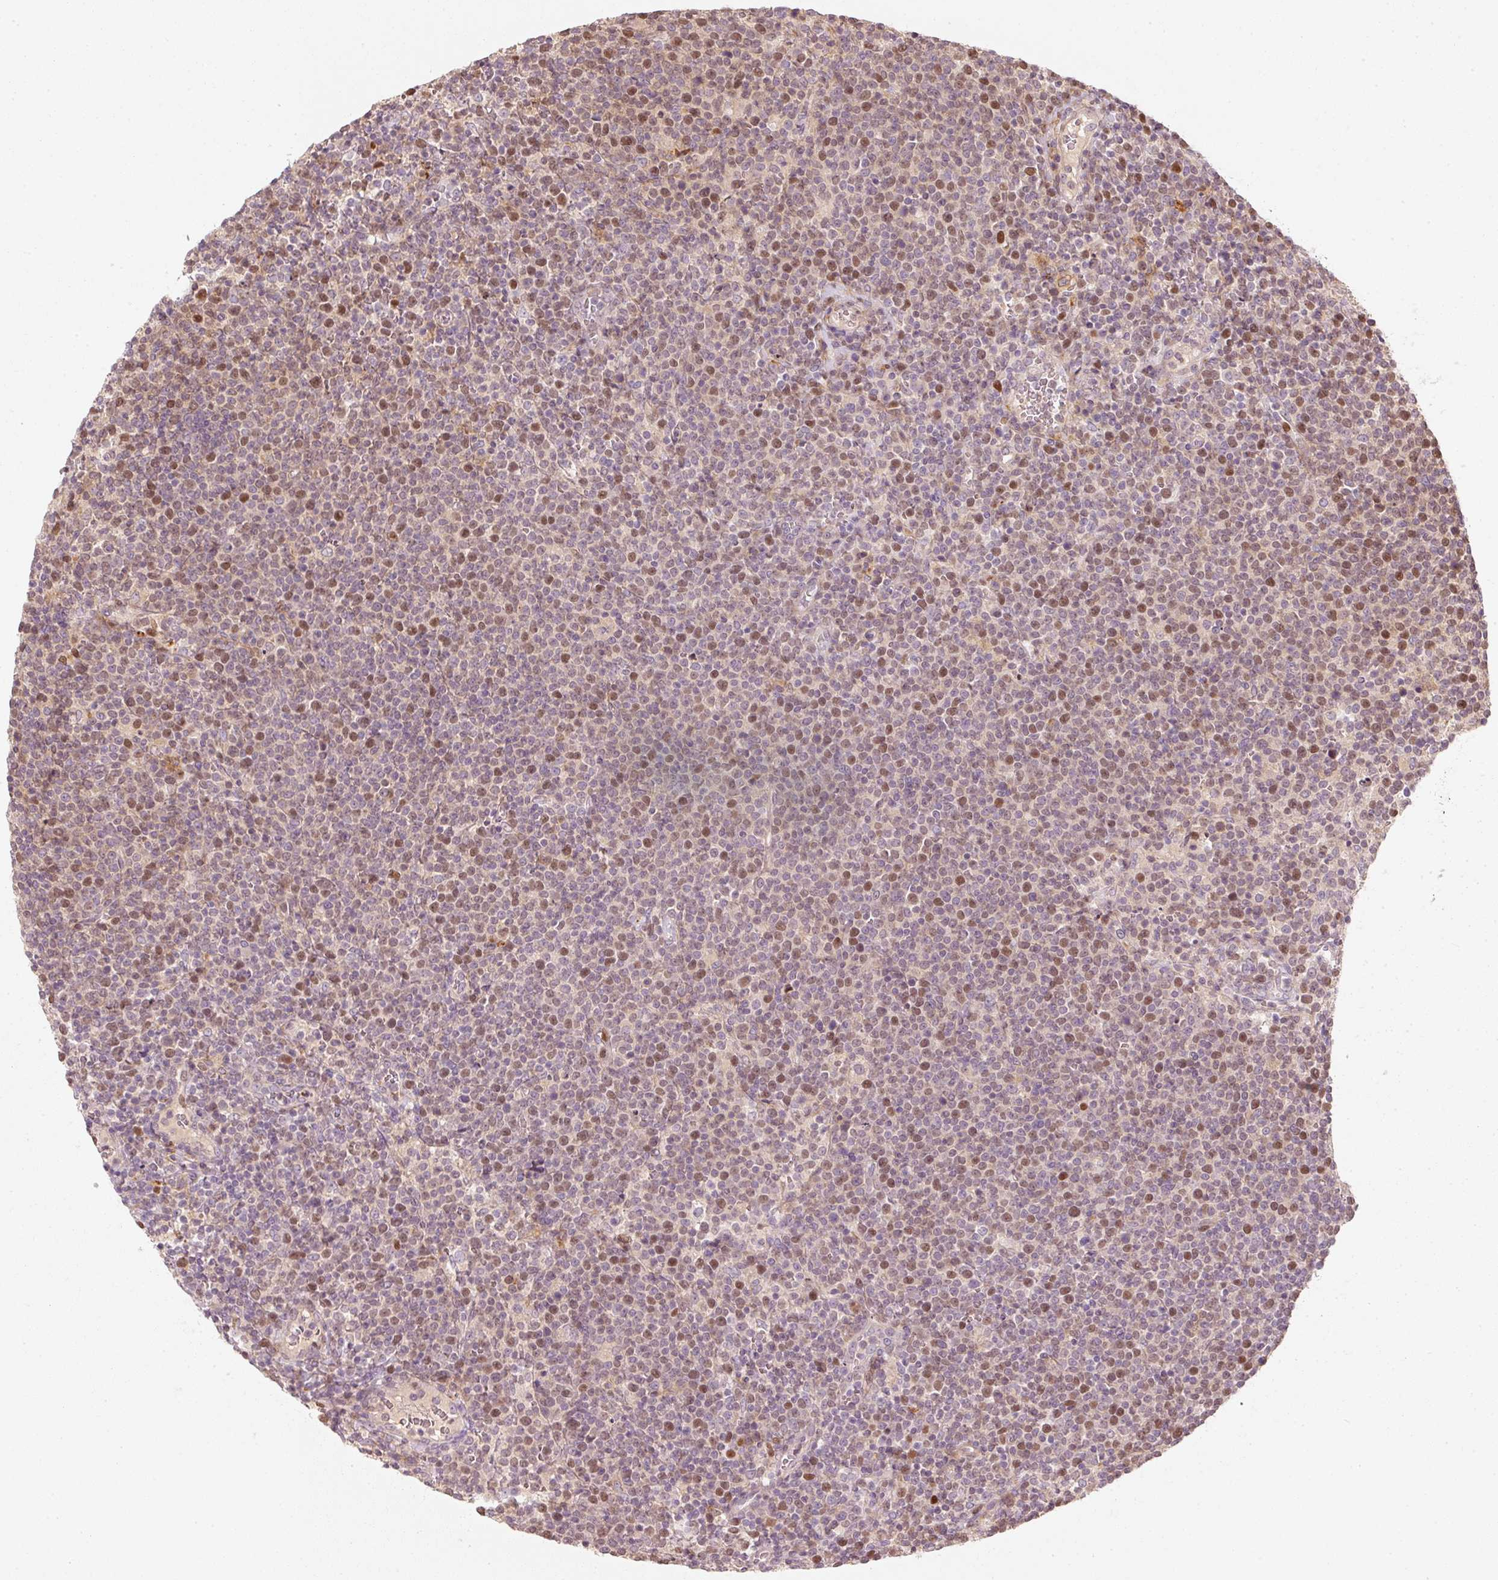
{"staining": {"intensity": "moderate", "quantity": "25%-75%", "location": "nuclear"}, "tissue": "lymphoma", "cell_type": "Tumor cells", "image_type": "cancer", "snomed": [{"axis": "morphology", "description": "Malignant lymphoma, non-Hodgkin's type, High grade"}, {"axis": "topography", "description": "Lymph node"}], "caption": "Brown immunohistochemical staining in human malignant lymphoma, non-Hodgkin's type (high-grade) demonstrates moderate nuclear expression in approximately 25%-75% of tumor cells.", "gene": "TREX2", "patient": {"sex": "male", "age": 61}}